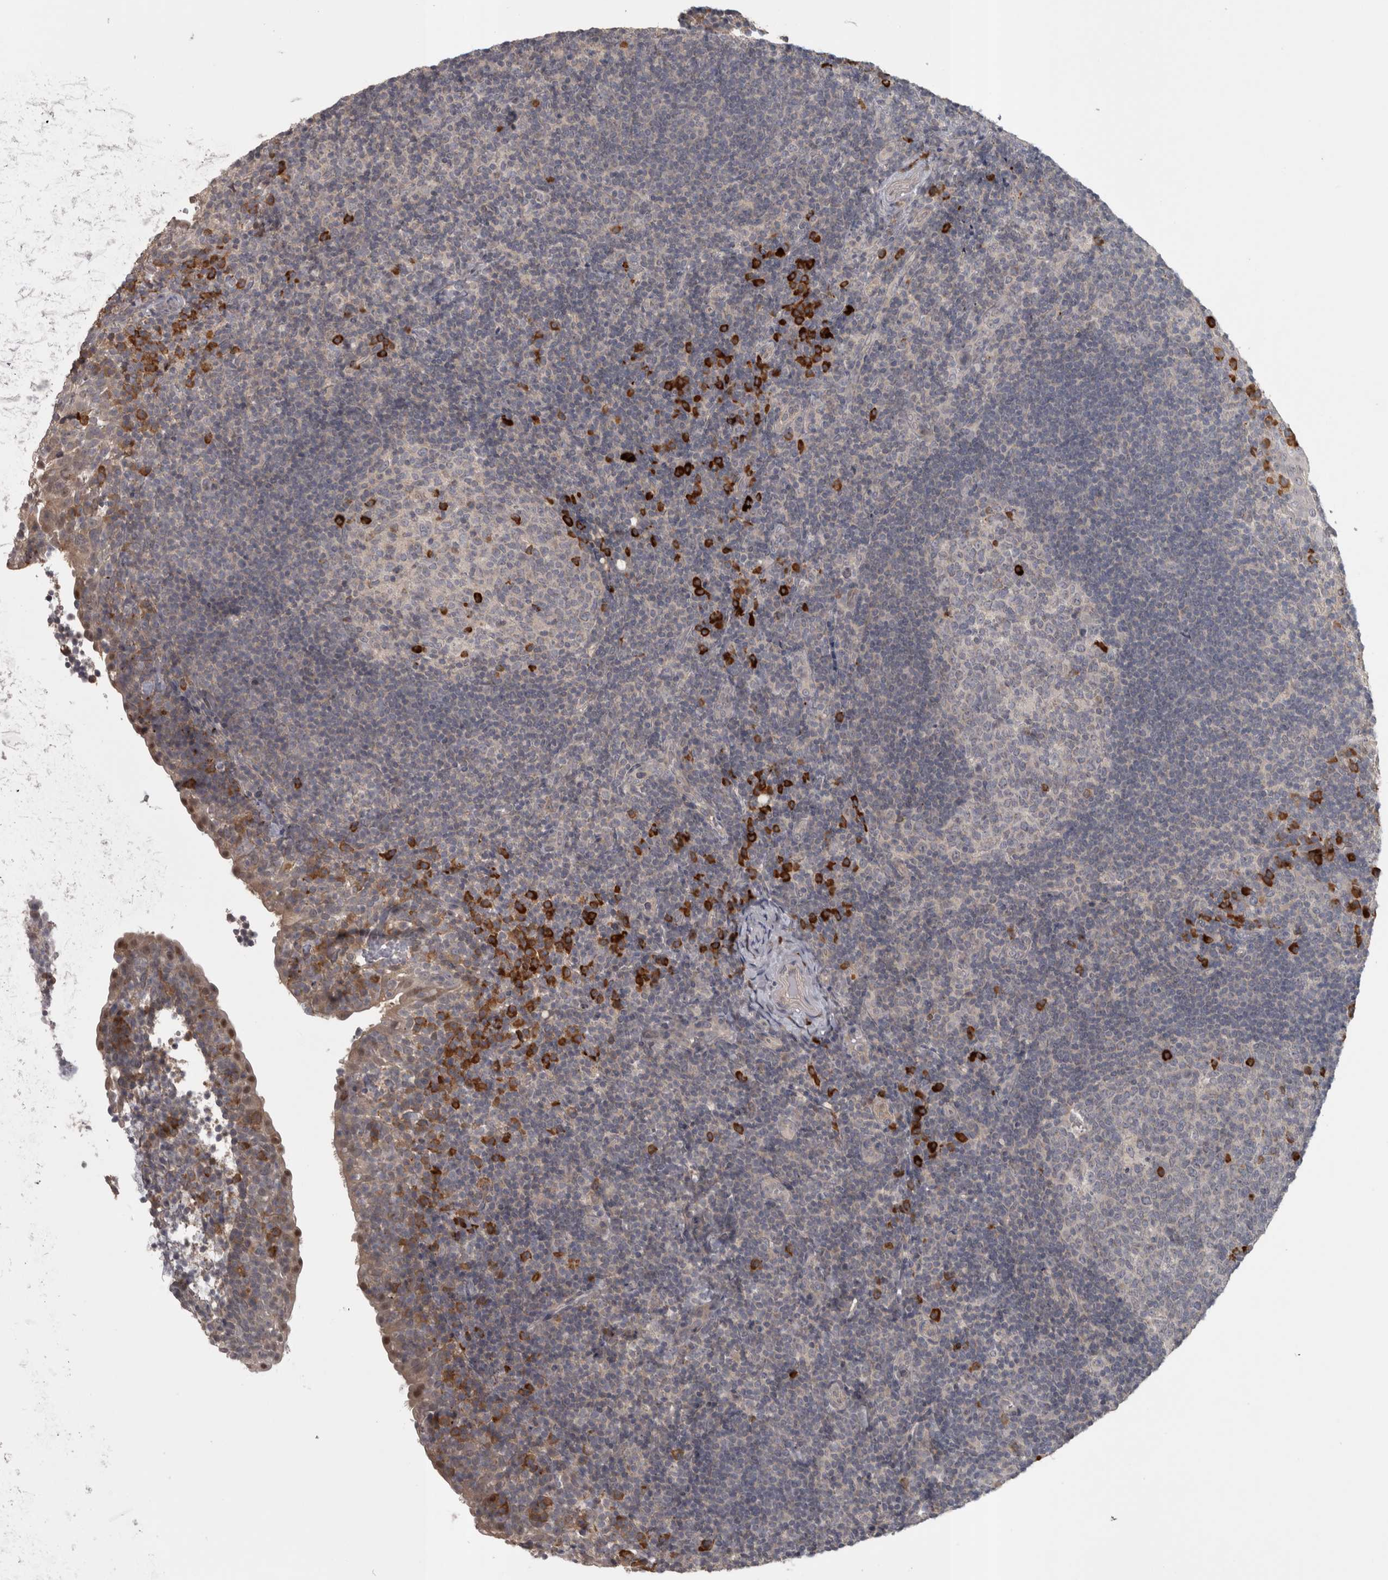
{"staining": {"intensity": "negative", "quantity": "none", "location": "none"}, "tissue": "tonsil", "cell_type": "Germinal center cells", "image_type": "normal", "snomed": [{"axis": "morphology", "description": "Normal tissue, NOS"}, {"axis": "topography", "description": "Tonsil"}], "caption": "High magnification brightfield microscopy of normal tonsil stained with DAB (3,3'-diaminobenzidine) (brown) and counterstained with hematoxylin (blue): germinal center cells show no significant expression. (DAB IHC with hematoxylin counter stain).", "gene": "SLCO5A1", "patient": {"sex": "female", "age": 40}}